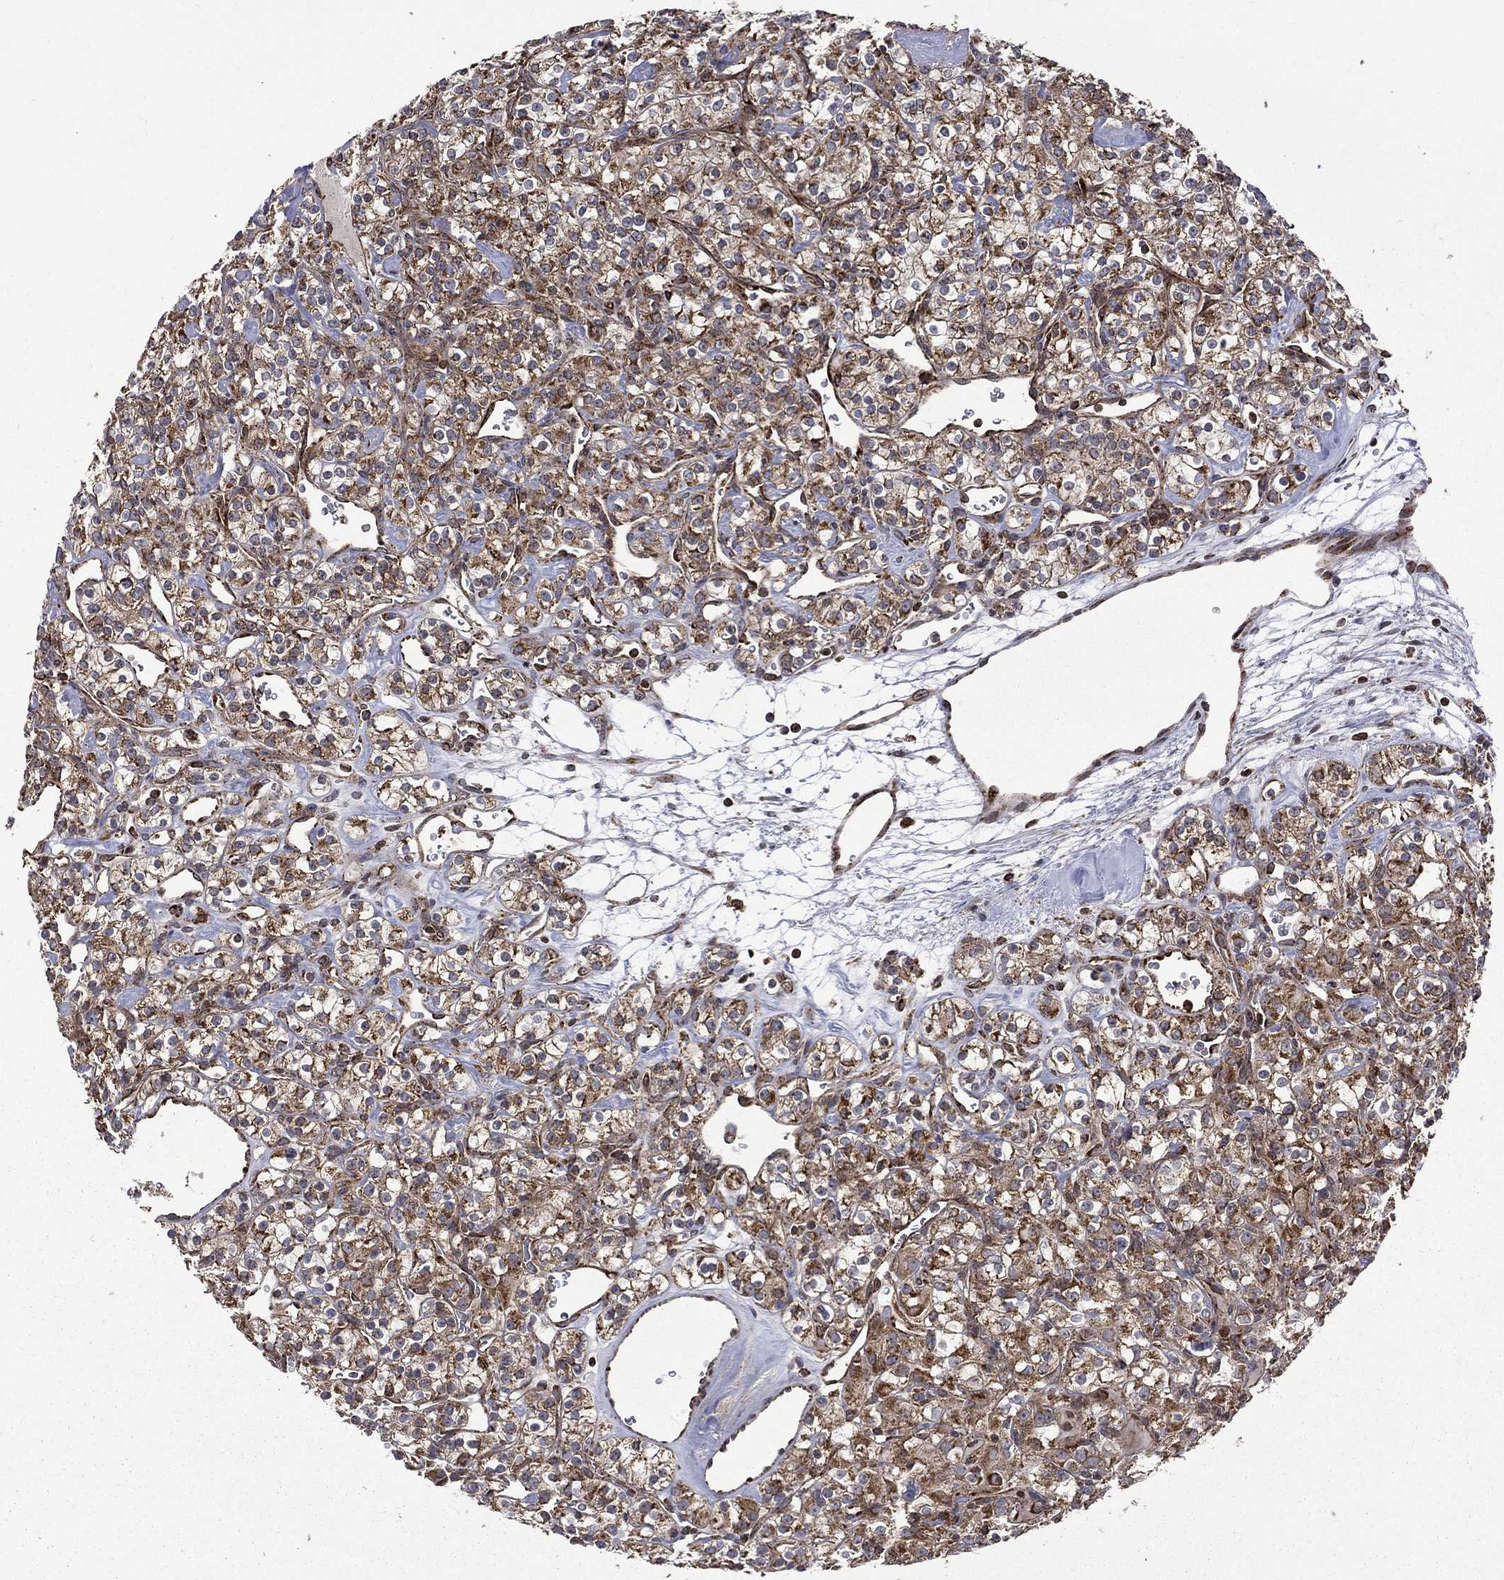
{"staining": {"intensity": "moderate", "quantity": ">75%", "location": "cytoplasmic/membranous"}, "tissue": "renal cancer", "cell_type": "Tumor cells", "image_type": "cancer", "snomed": [{"axis": "morphology", "description": "Adenocarcinoma, NOS"}, {"axis": "topography", "description": "Kidney"}], "caption": "IHC photomicrograph of neoplastic tissue: human renal adenocarcinoma stained using immunohistochemistry (IHC) reveals medium levels of moderate protein expression localized specifically in the cytoplasmic/membranous of tumor cells, appearing as a cytoplasmic/membranous brown color.", "gene": "GIMAP6", "patient": {"sex": "male", "age": 77}}